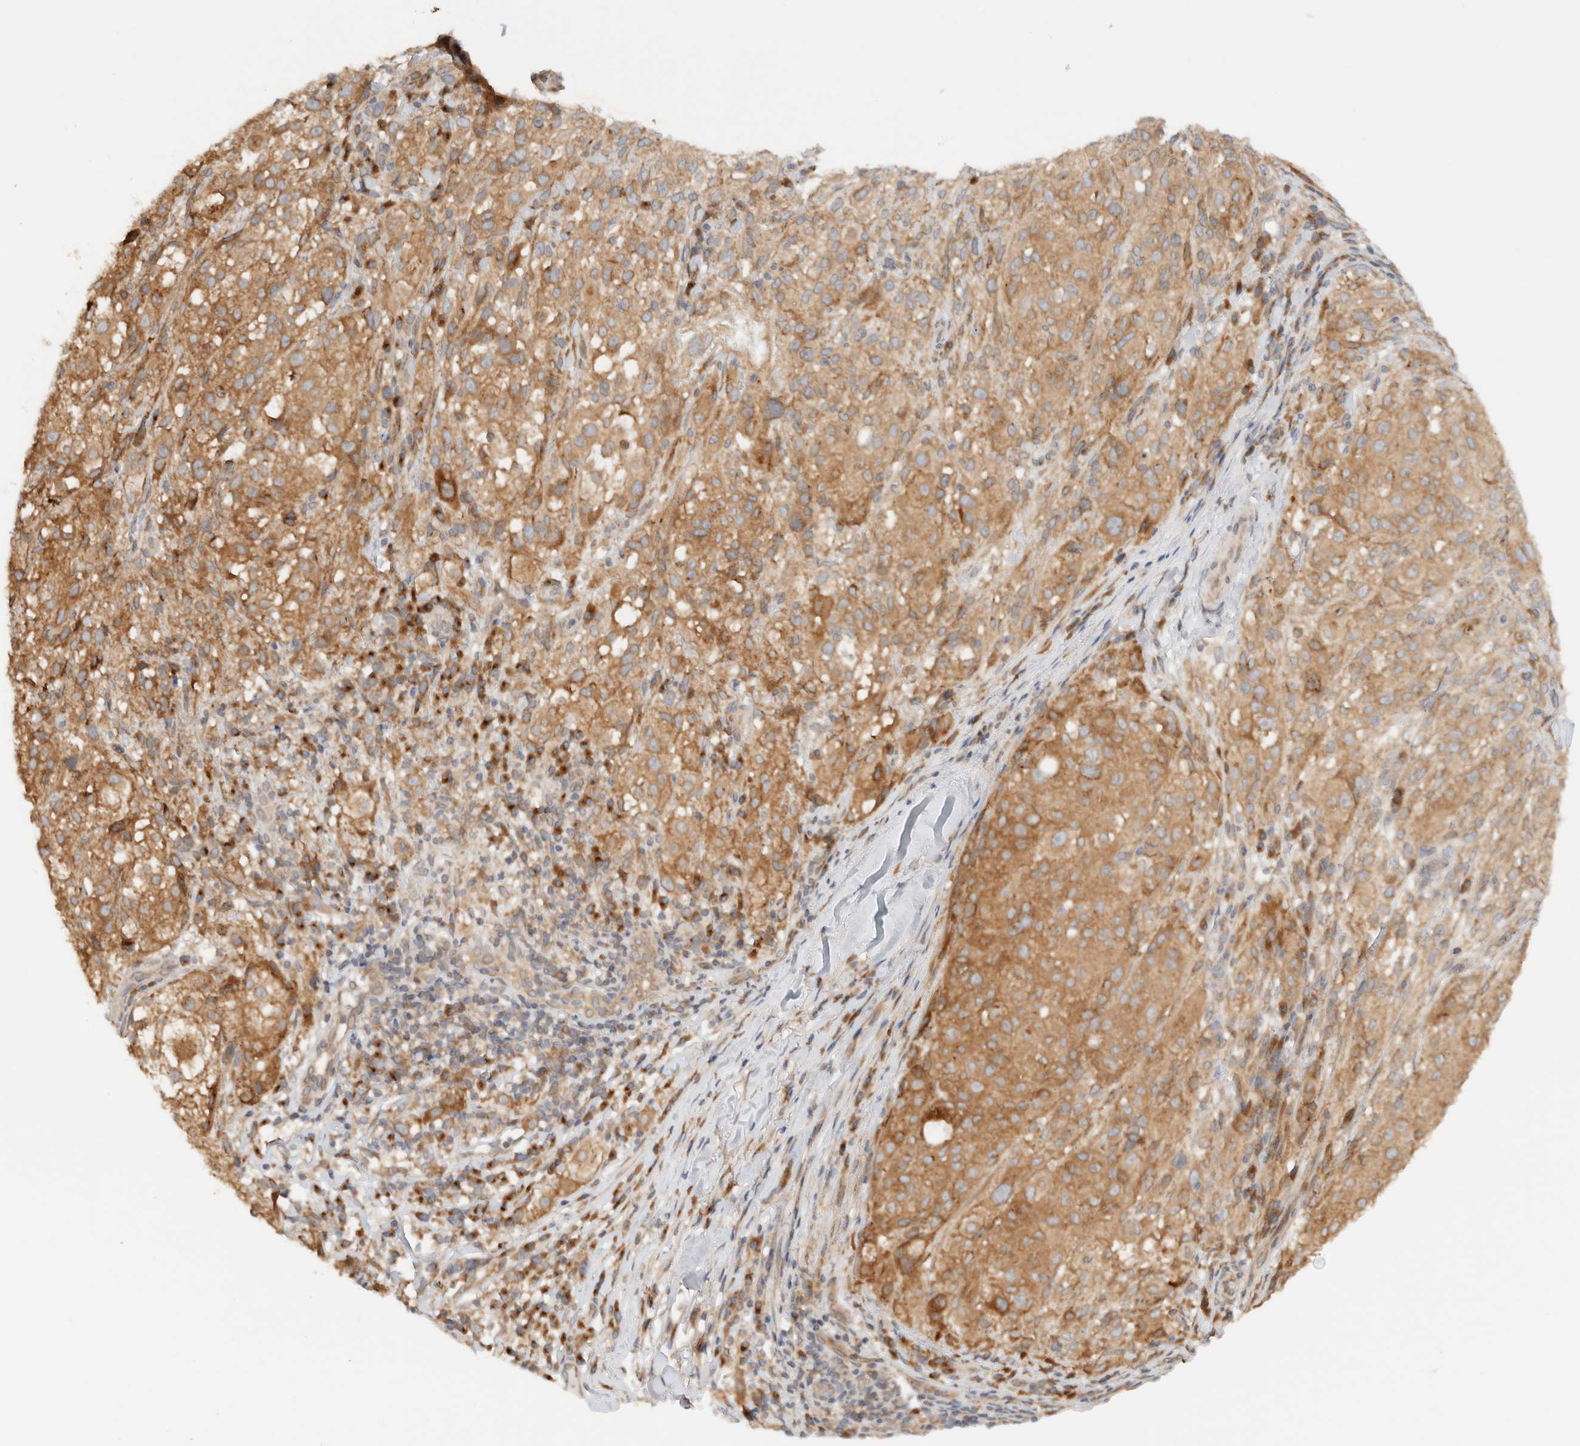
{"staining": {"intensity": "moderate", "quantity": ">75%", "location": "cytoplasmic/membranous"}, "tissue": "melanoma", "cell_type": "Tumor cells", "image_type": "cancer", "snomed": [{"axis": "morphology", "description": "Necrosis, NOS"}, {"axis": "morphology", "description": "Malignant melanoma, NOS"}, {"axis": "topography", "description": "Skin"}], "caption": "A photomicrograph showing moderate cytoplasmic/membranous expression in approximately >75% of tumor cells in malignant melanoma, as visualized by brown immunohistochemical staining.", "gene": "ARFGEF2", "patient": {"sex": "female", "age": 87}}